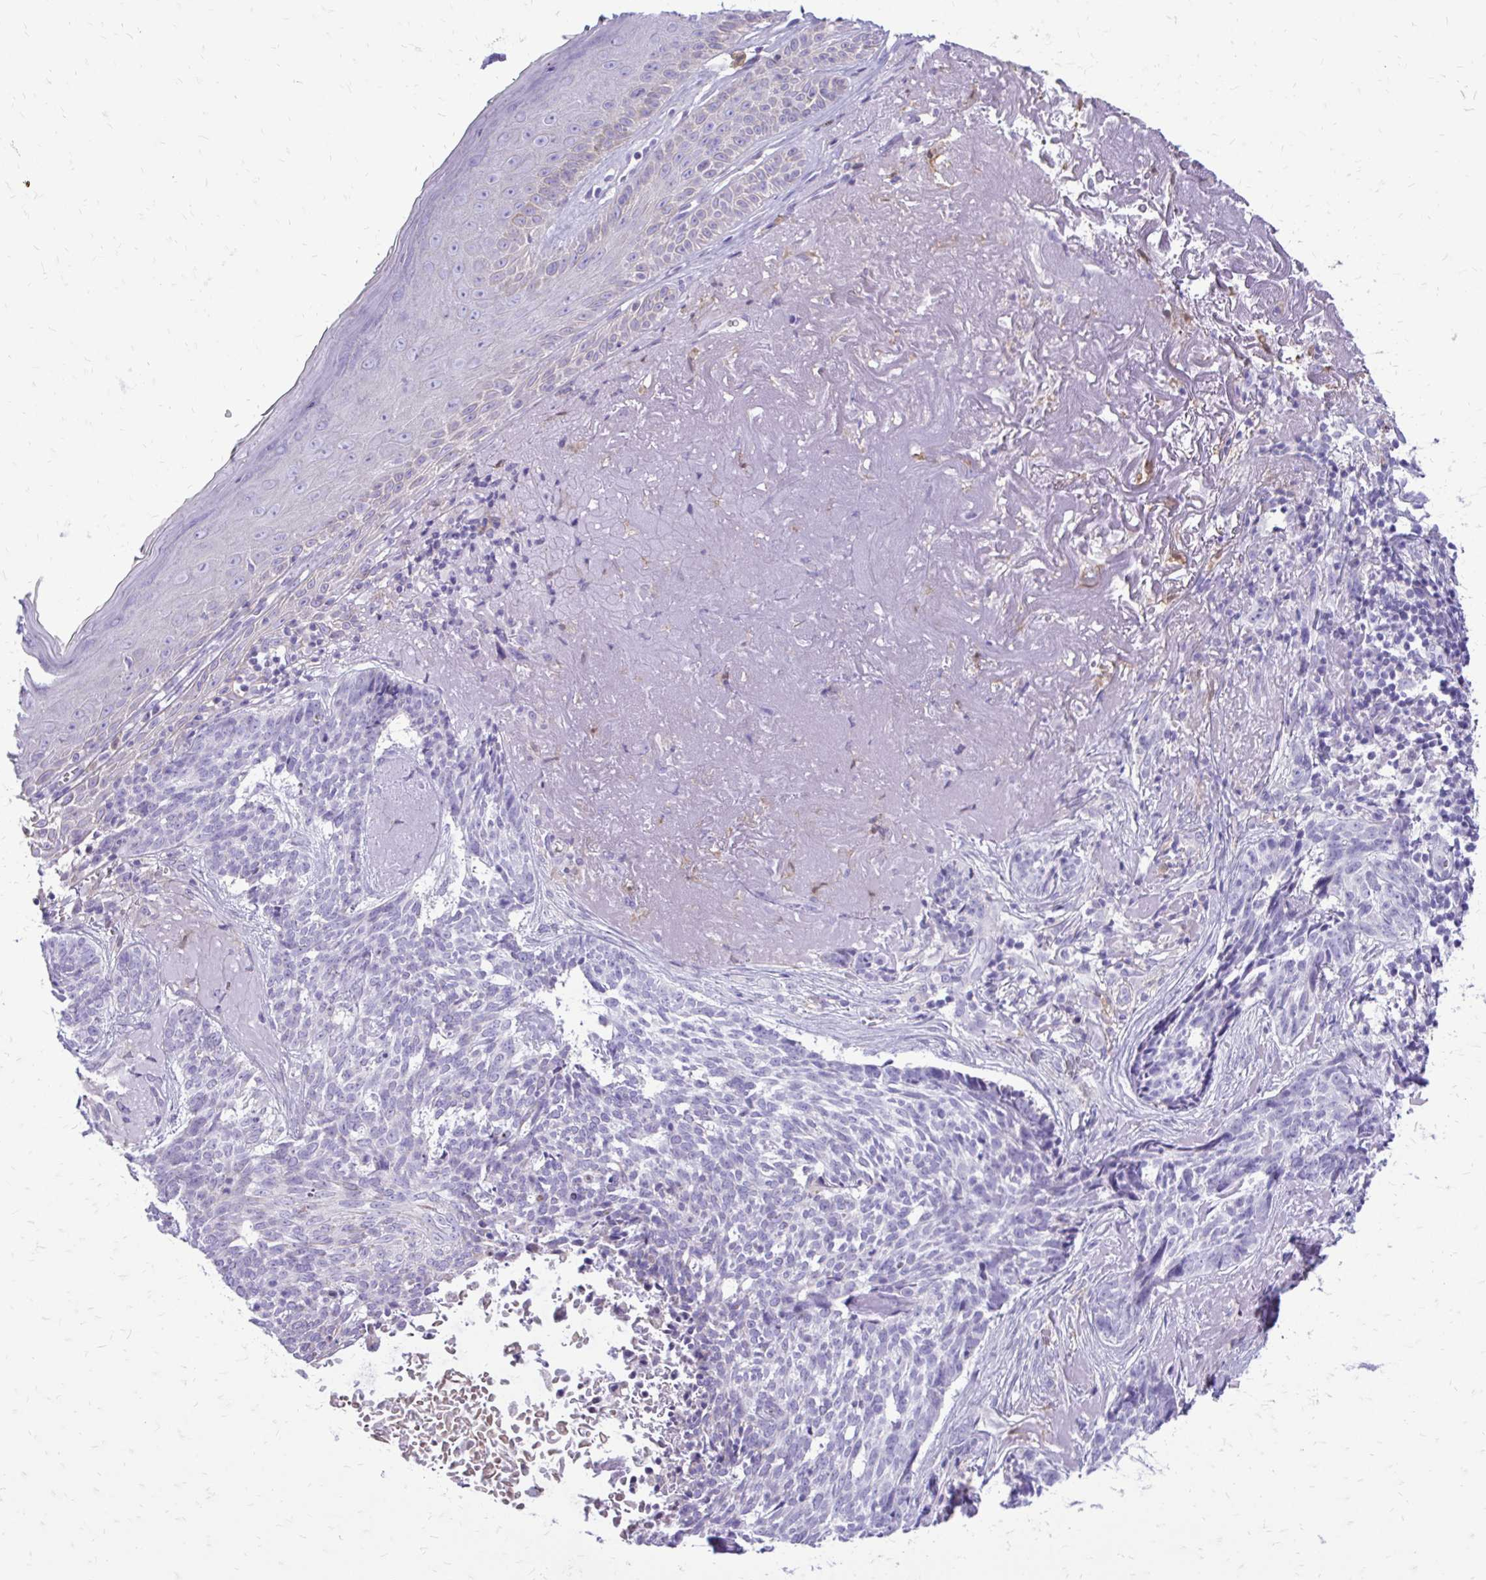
{"staining": {"intensity": "negative", "quantity": "none", "location": "none"}, "tissue": "skin cancer", "cell_type": "Tumor cells", "image_type": "cancer", "snomed": [{"axis": "morphology", "description": "Basal cell carcinoma"}, {"axis": "topography", "description": "Skin"}, {"axis": "topography", "description": "Skin of face"}], "caption": "Tumor cells are negative for brown protein staining in skin basal cell carcinoma.", "gene": "SIGLEC11", "patient": {"sex": "female", "age": 95}}